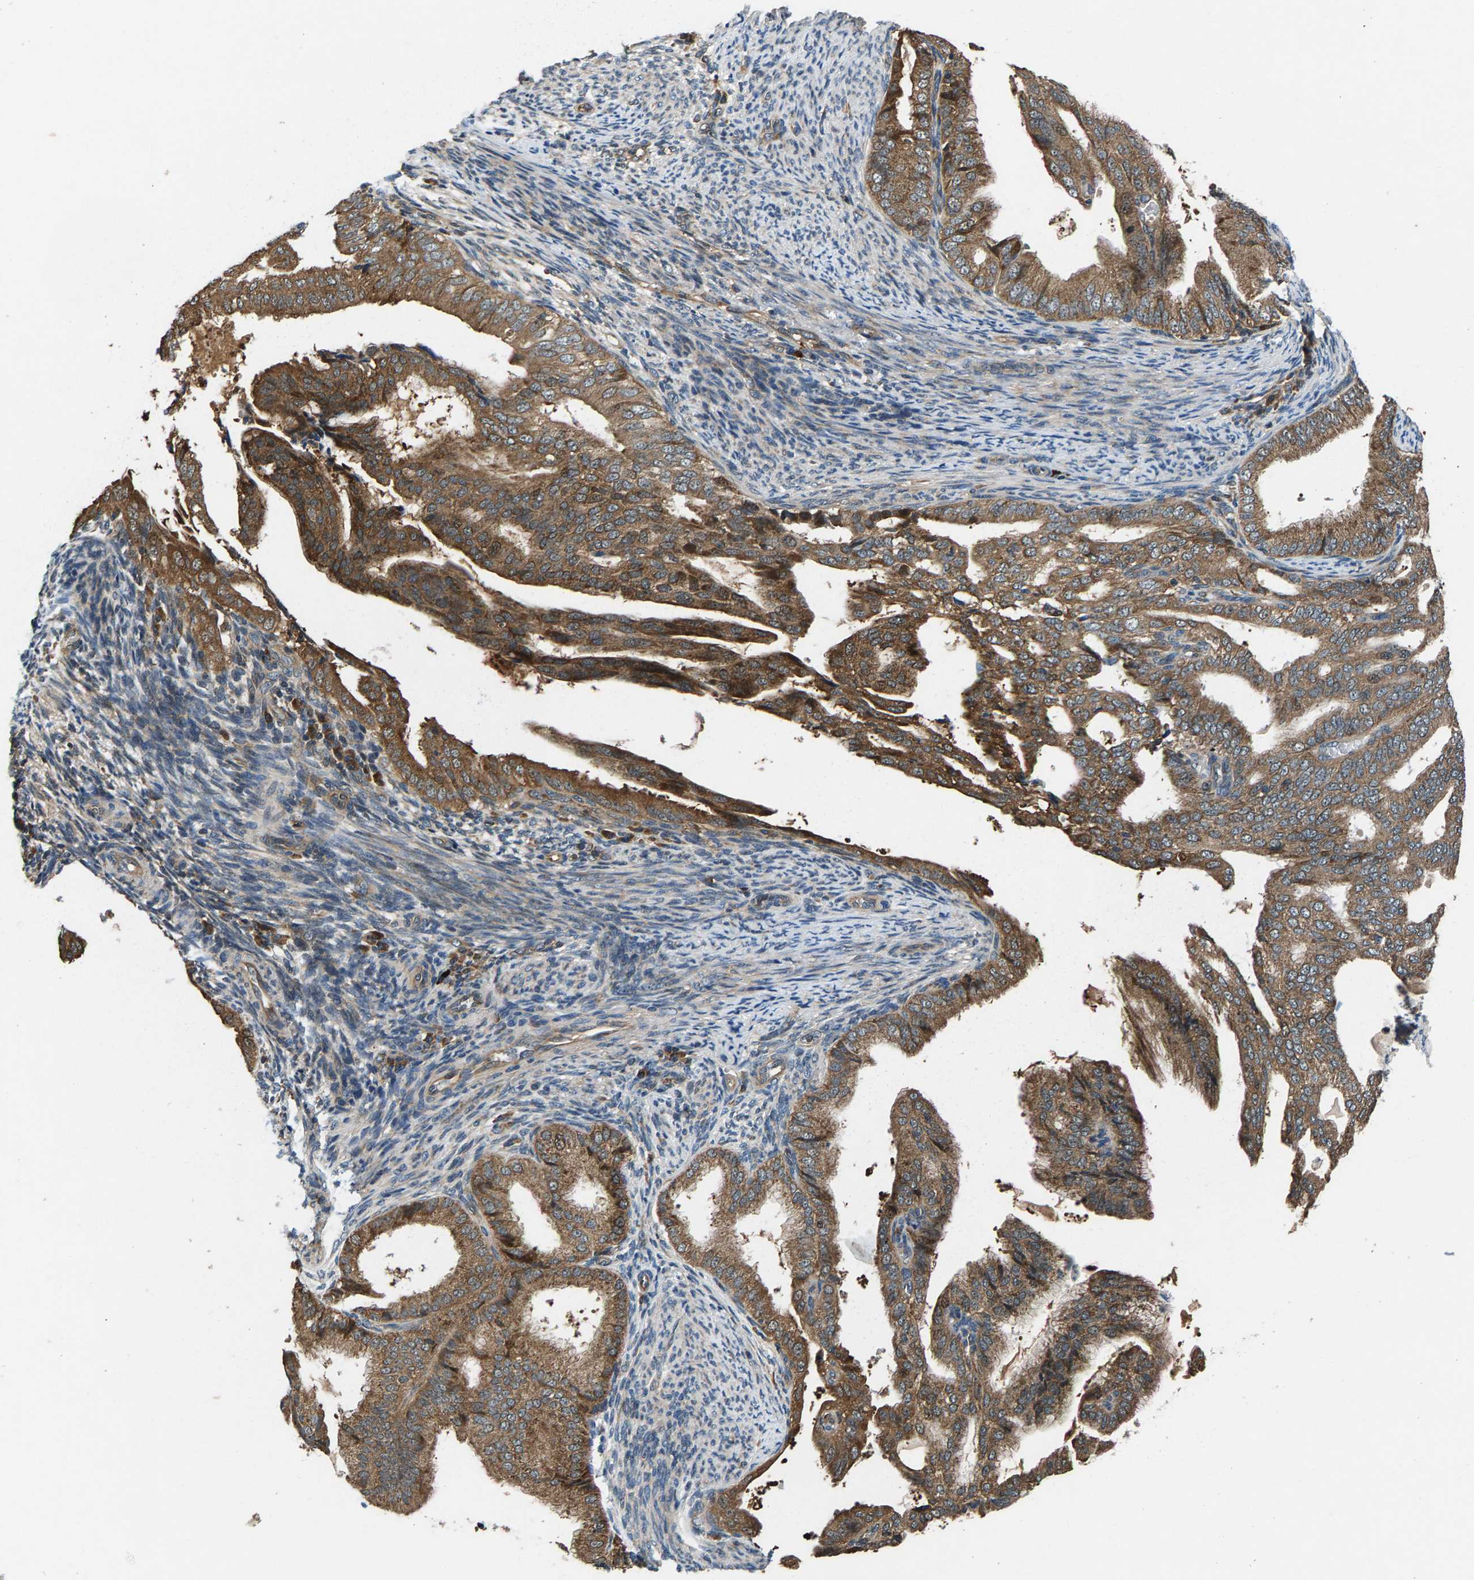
{"staining": {"intensity": "moderate", "quantity": ">75%", "location": "cytoplasmic/membranous"}, "tissue": "endometrial cancer", "cell_type": "Tumor cells", "image_type": "cancer", "snomed": [{"axis": "morphology", "description": "Adenocarcinoma, NOS"}, {"axis": "topography", "description": "Endometrium"}], "caption": "Protein analysis of adenocarcinoma (endometrial) tissue shows moderate cytoplasmic/membranous staining in about >75% of tumor cells. (DAB IHC, brown staining for protein, blue staining for nuclei).", "gene": "FAM78A", "patient": {"sex": "female", "age": 58}}